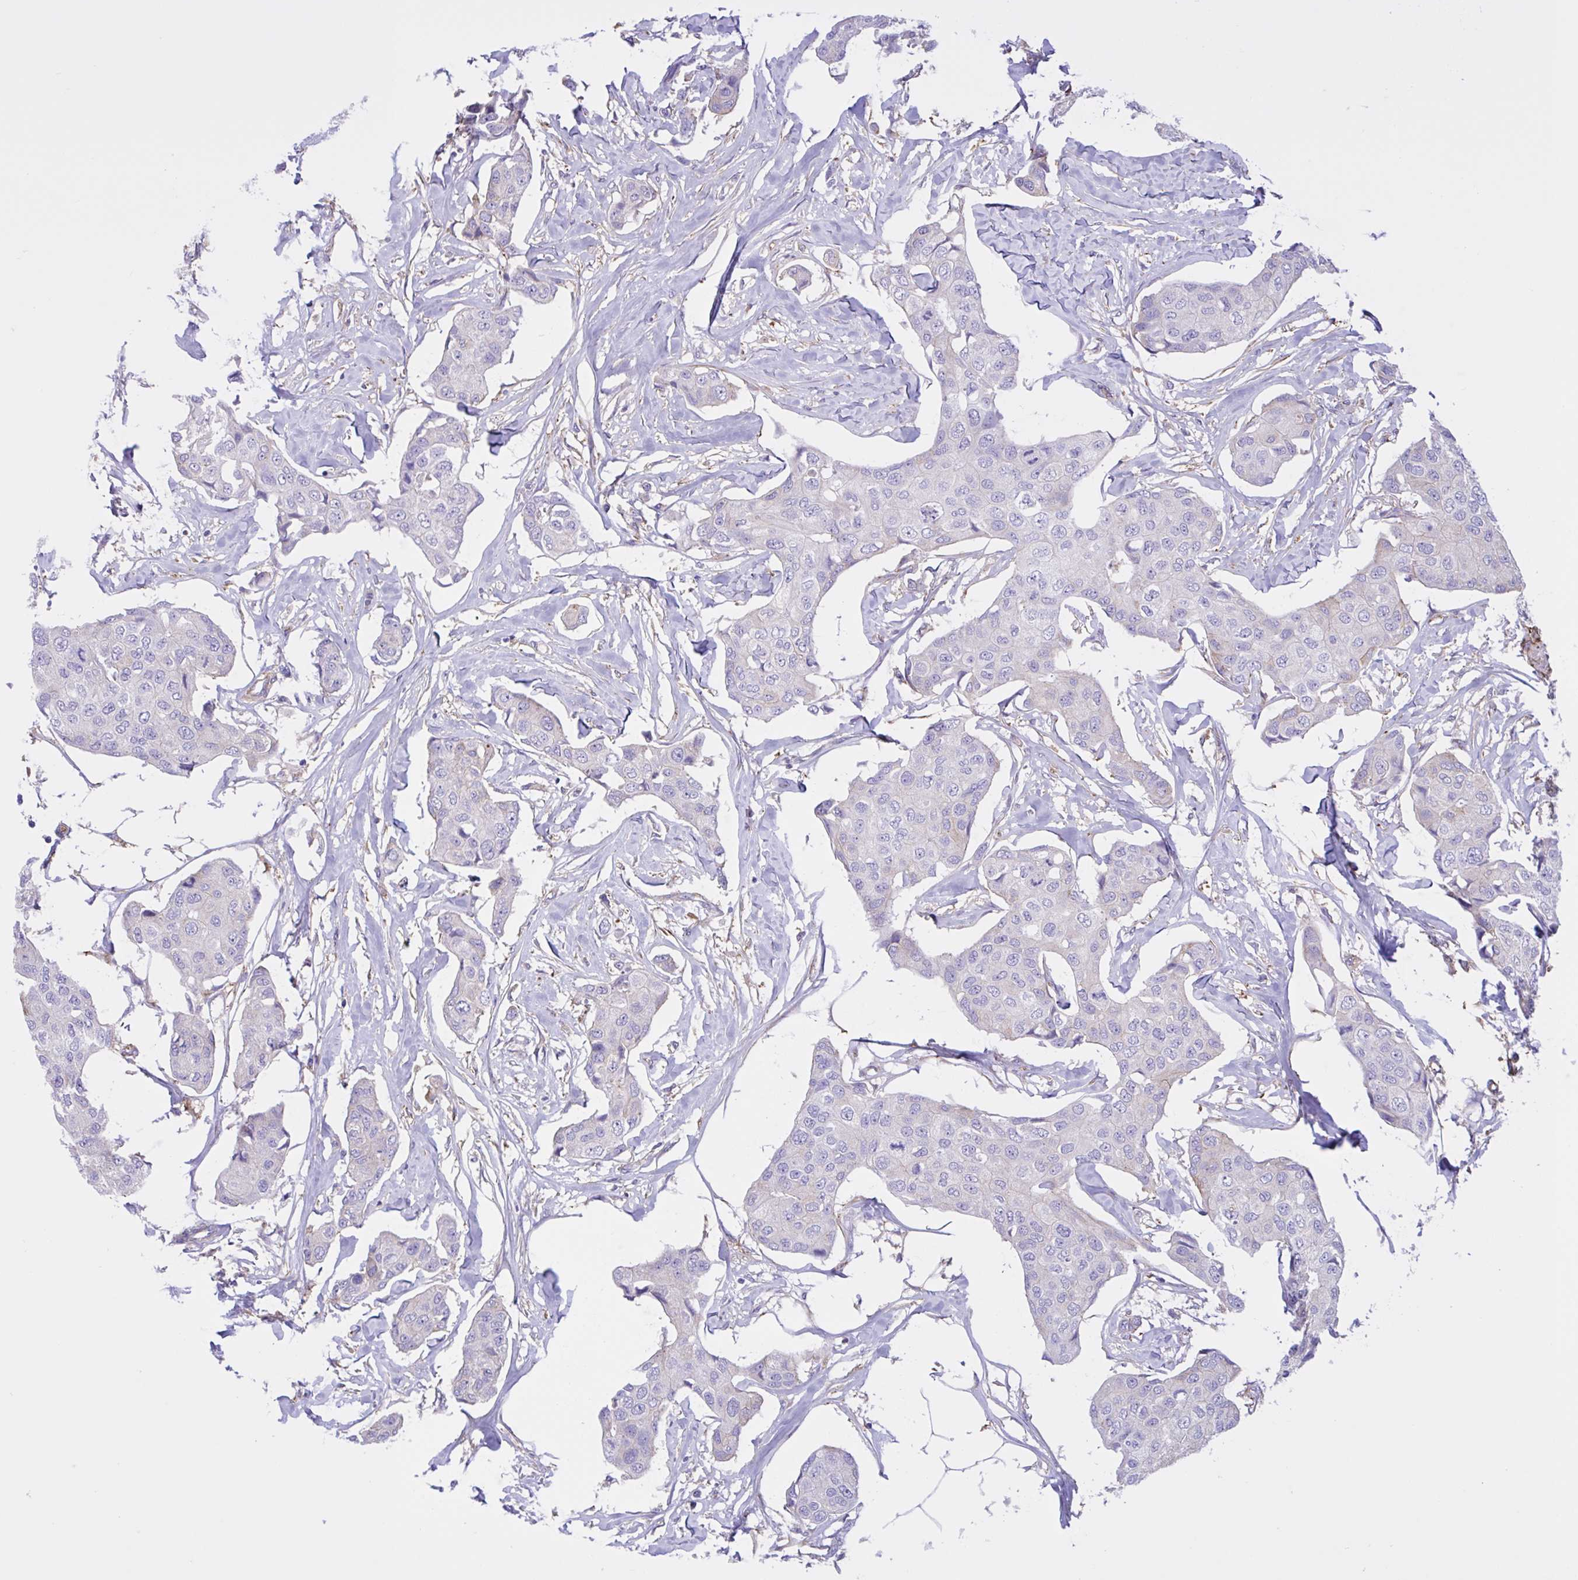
{"staining": {"intensity": "negative", "quantity": "none", "location": "none"}, "tissue": "breast cancer", "cell_type": "Tumor cells", "image_type": "cancer", "snomed": [{"axis": "morphology", "description": "Duct carcinoma"}, {"axis": "topography", "description": "Breast"}, {"axis": "topography", "description": "Lymph node"}], "caption": "Immunohistochemistry (IHC) photomicrograph of infiltrating ductal carcinoma (breast) stained for a protein (brown), which shows no expression in tumor cells. (DAB immunohistochemistry (IHC), high magnification).", "gene": "OR51M1", "patient": {"sex": "female", "age": 80}}